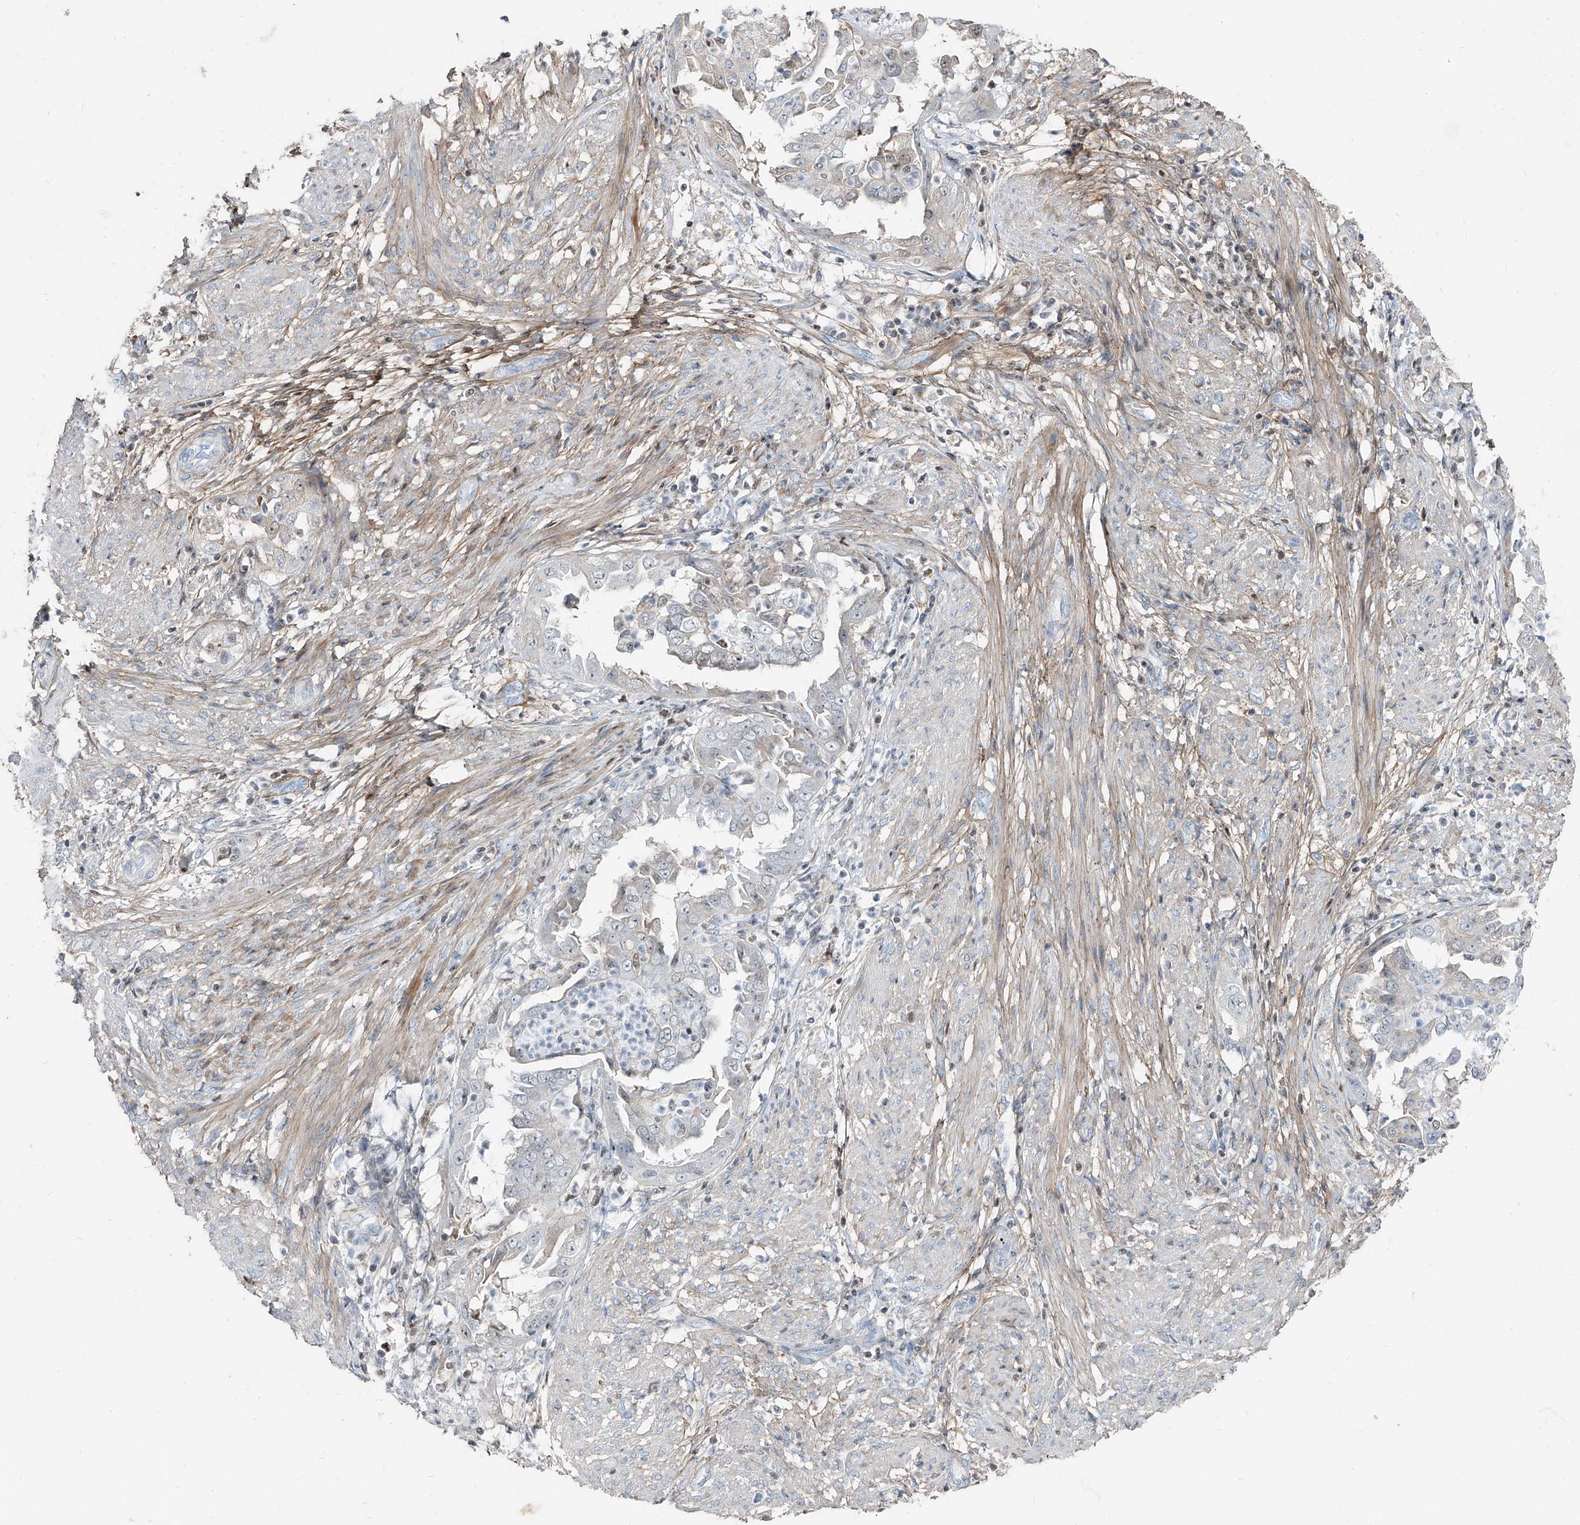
{"staining": {"intensity": "negative", "quantity": "none", "location": "none"}, "tissue": "endometrial cancer", "cell_type": "Tumor cells", "image_type": "cancer", "snomed": [{"axis": "morphology", "description": "Adenocarcinoma, NOS"}, {"axis": "topography", "description": "Endometrium"}], "caption": "IHC micrograph of human endometrial cancer (adenocarcinoma) stained for a protein (brown), which exhibits no positivity in tumor cells.", "gene": "HOXA3", "patient": {"sex": "female", "age": 85}}